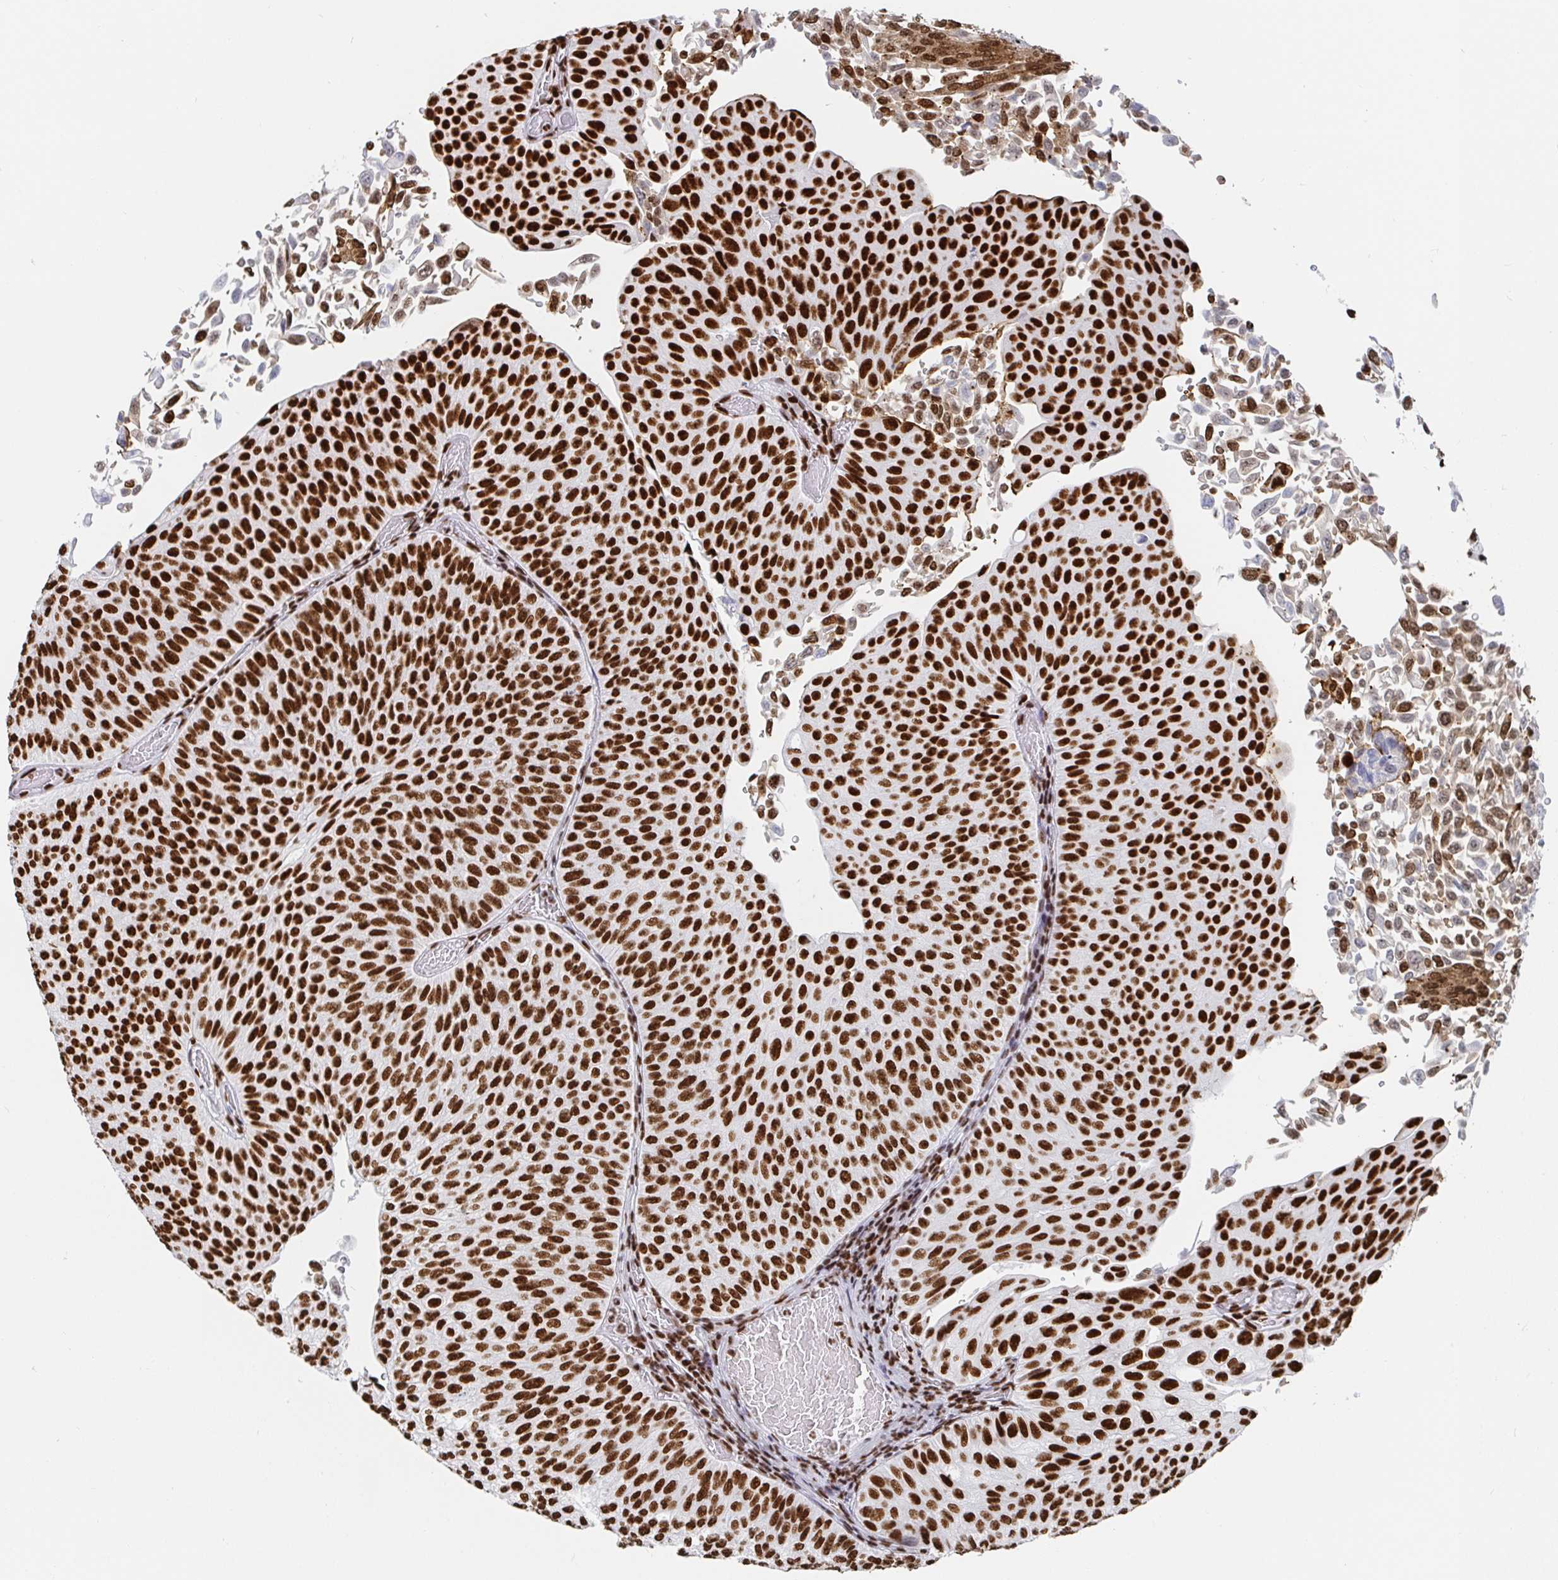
{"staining": {"intensity": "strong", "quantity": ">75%", "location": "nuclear"}, "tissue": "urothelial cancer", "cell_type": "Tumor cells", "image_type": "cancer", "snomed": [{"axis": "morphology", "description": "Urothelial carcinoma, NOS"}, {"axis": "topography", "description": "Urinary bladder"}], "caption": "Transitional cell carcinoma tissue demonstrates strong nuclear expression in about >75% of tumor cells, visualized by immunohistochemistry.", "gene": "EWSR1", "patient": {"sex": "male", "age": 59}}